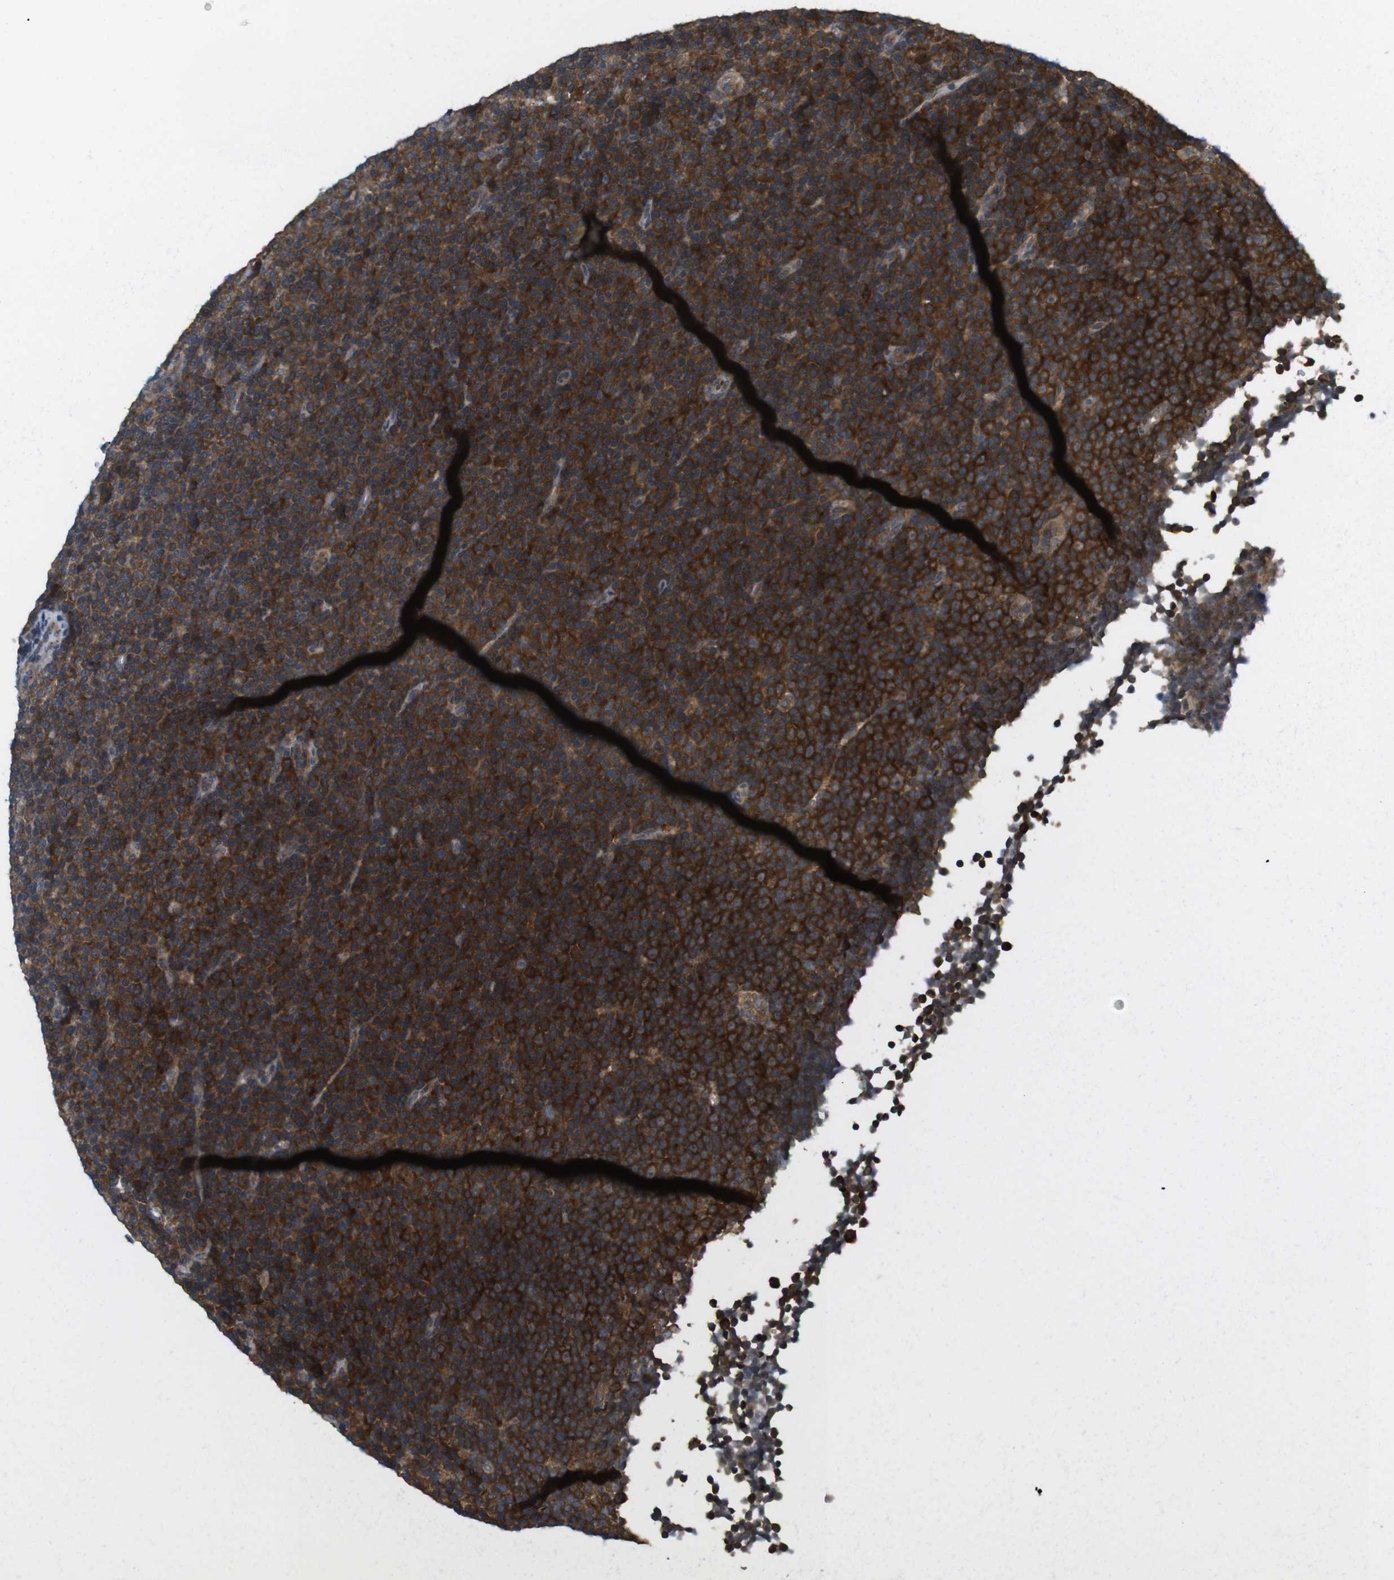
{"staining": {"intensity": "strong", "quantity": ">75%", "location": "cytoplasmic/membranous"}, "tissue": "lymphoma", "cell_type": "Tumor cells", "image_type": "cancer", "snomed": [{"axis": "morphology", "description": "Malignant lymphoma, non-Hodgkin's type, Low grade"}, {"axis": "topography", "description": "Lymph node"}], "caption": "Protein staining demonstrates strong cytoplasmic/membranous staining in about >75% of tumor cells in malignant lymphoma, non-Hodgkin's type (low-grade). The staining was performed using DAB to visualize the protein expression in brown, while the nuclei were stained in blue with hematoxylin (Magnification: 20x).", "gene": "NFKBIE", "patient": {"sex": "female", "age": 67}}